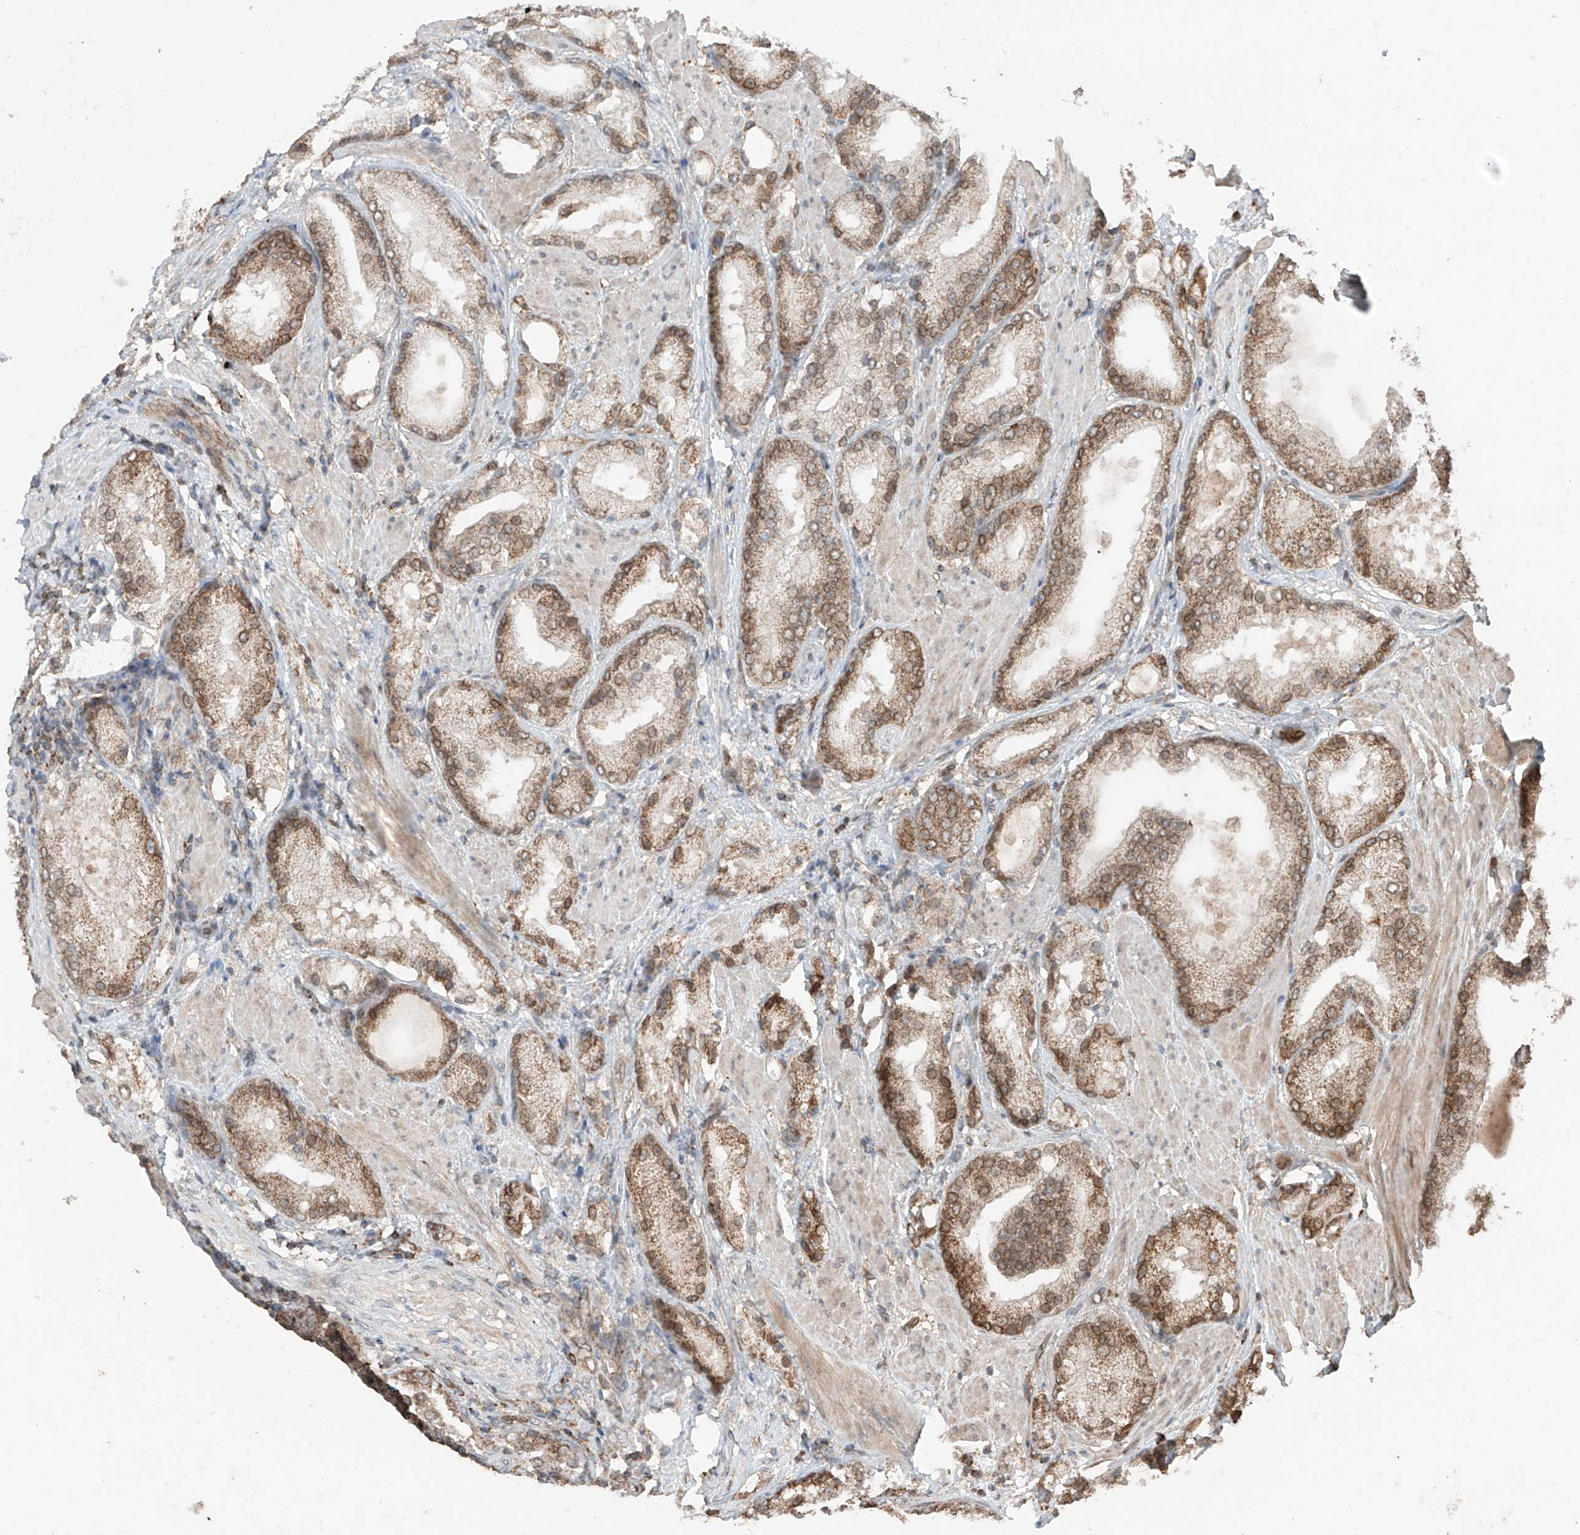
{"staining": {"intensity": "moderate", "quantity": ">75%", "location": "cytoplasmic/membranous"}, "tissue": "prostate cancer", "cell_type": "Tumor cells", "image_type": "cancer", "snomed": [{"axis": "morphology", "description": "Adenocarcinoma, Low grade"}, {"axis": "topography", "description": "Prostate"}], "caption": "Immunohistochemistry image of neoplastic tissue: prostate low-grade adenocarcinoma stained using immunohistochemistry (IHC) demonstrates medium levels of moderate protein expression localized specifically in the cytoplasmic/membranous of tumor cells, appearing as a cytoplasmic/membranous brown color.", "gene": "AHCTF1", "patient": {"sex": "male", "age": 67}}